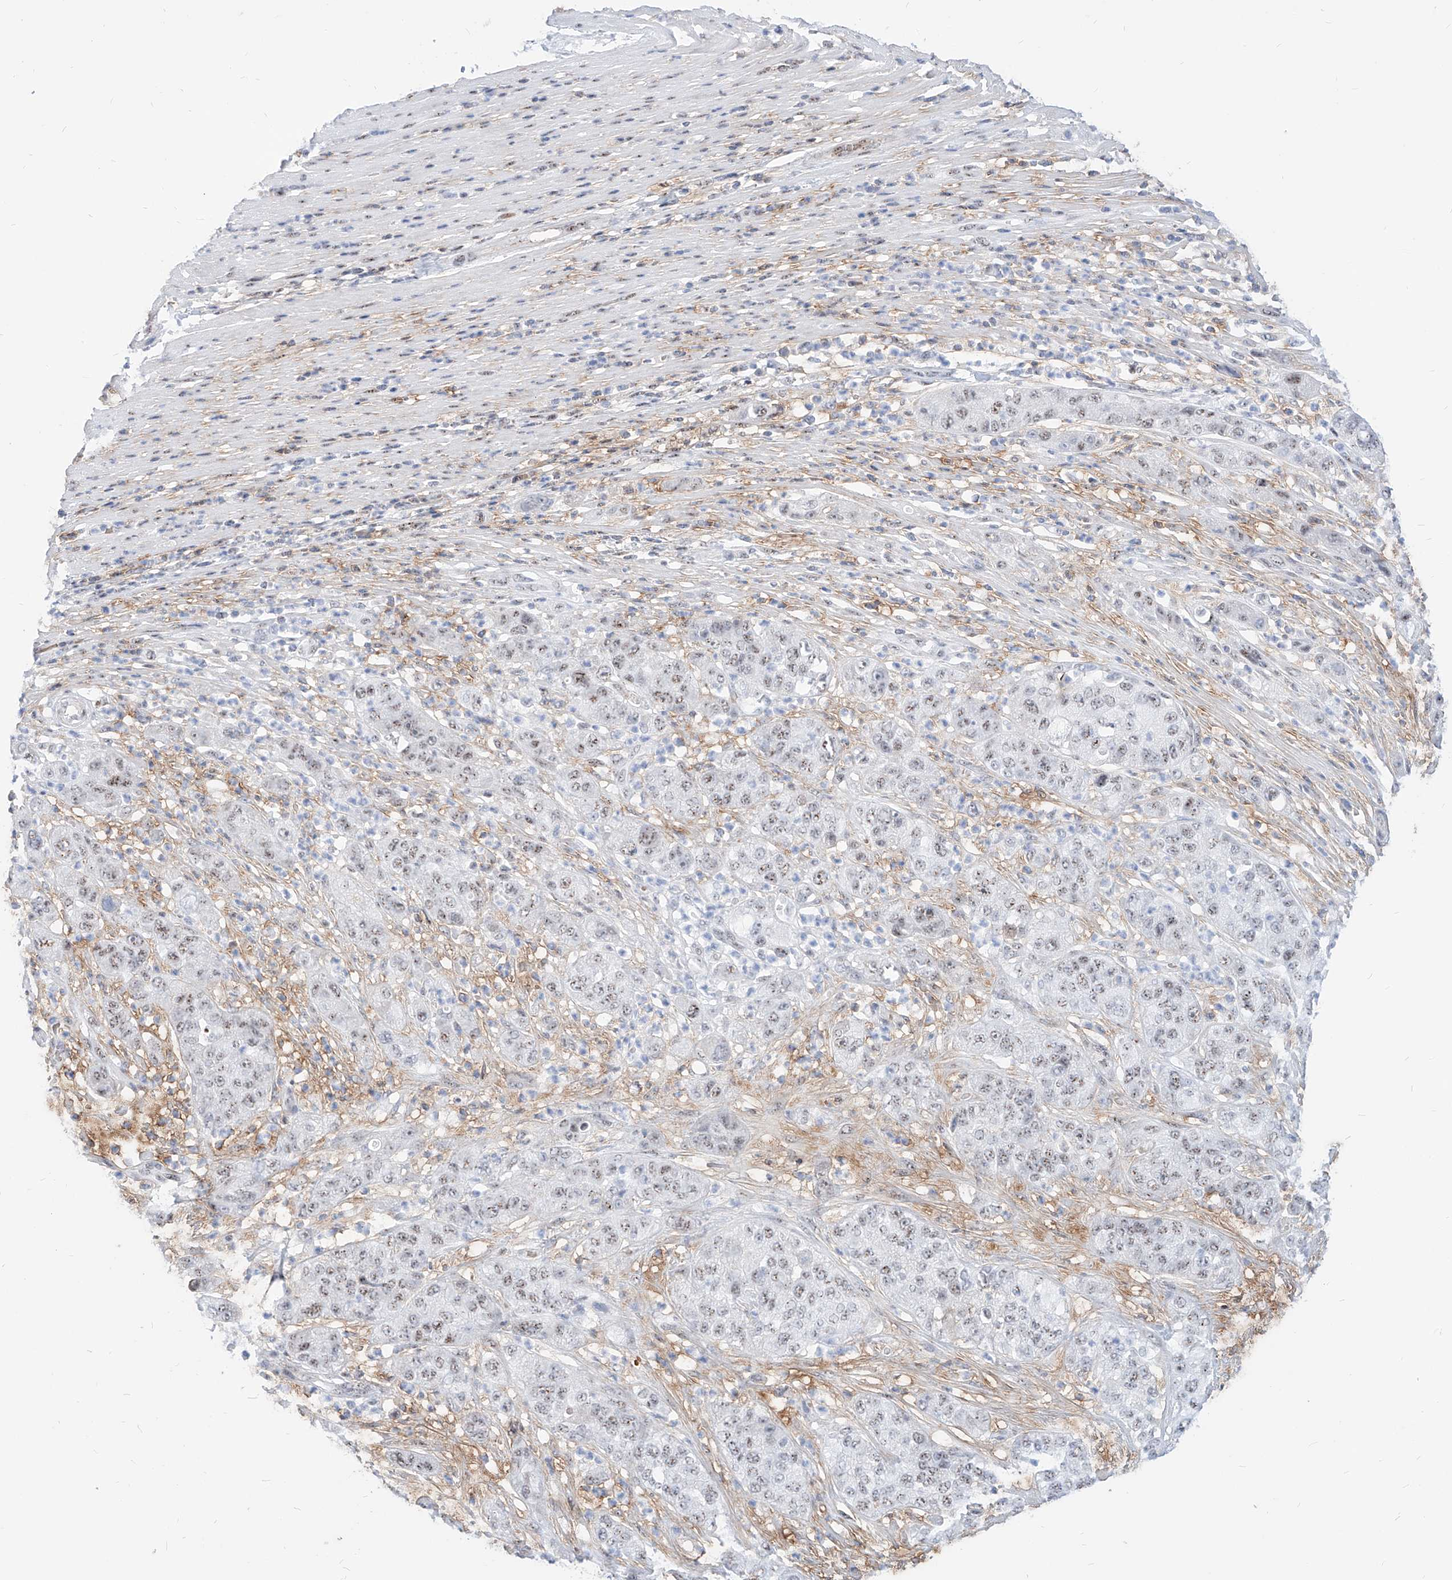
{"staining": {"intensity": "weak", "quantity": ">75%", "location": "nuclear"}, "tissue": "pancreatic cancer", "cell_type": "Tumor cells", "image_type": "cancer", "snomed": [{"axis": "morphology", "description": "Adenocarcinoma, NOS"}, {"axis": "topography", "description": "Pancreas"}], "caption": "This micrograph demonstrates adenocarcinoma (pancreatic) stained with immunohistochemistry to label a protein in brown. The nuclear of tumor cells show weak positivity for the protein. Nuclei are counter-stained blue.", "gene": "ZFP42", "patient": {"sex": "female", "age": 78}}